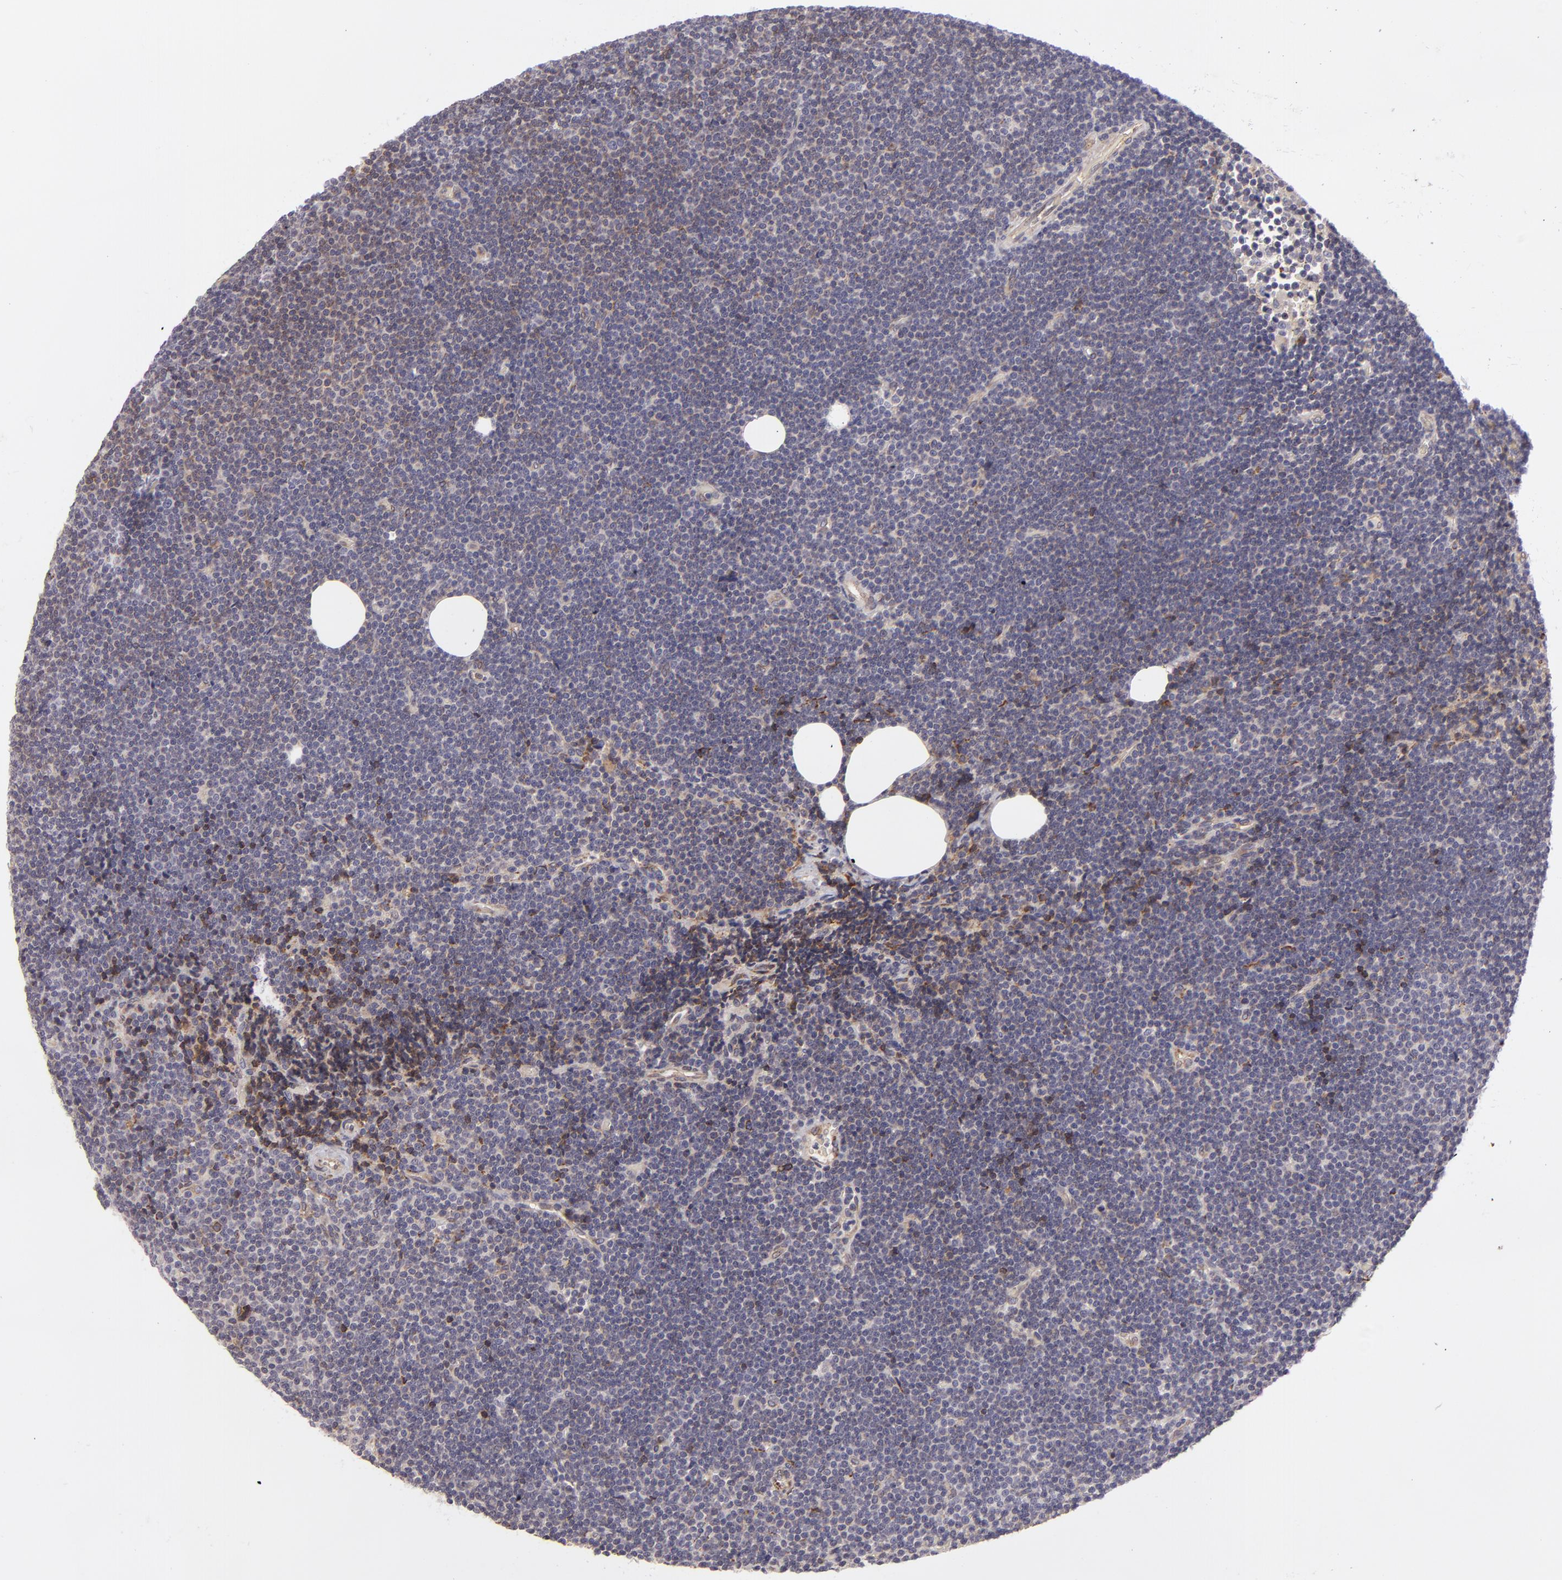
{"staining": {"intensity": "negative", "quantity": "none", "location": "none"}, "tissue": "lymphoma", "cell_type": "Tumor cells", "image_type": "cancer", "snomed": [{"axis": "morphology", "description": "Malignant lymphoma, non-Hodgkin's type, Low grade"}, {"axis": "topography", "description": "Lymph node"}], "caption": "Immunohistochemical staining of human lymphoma exhibits no significant expression in tumor cells. (DAB immunohistochemistry (IHC) visualized using brightfield microscopy, high magnification).", "gene": "CFB", "patient": {"sex": "female", "age": 73}}